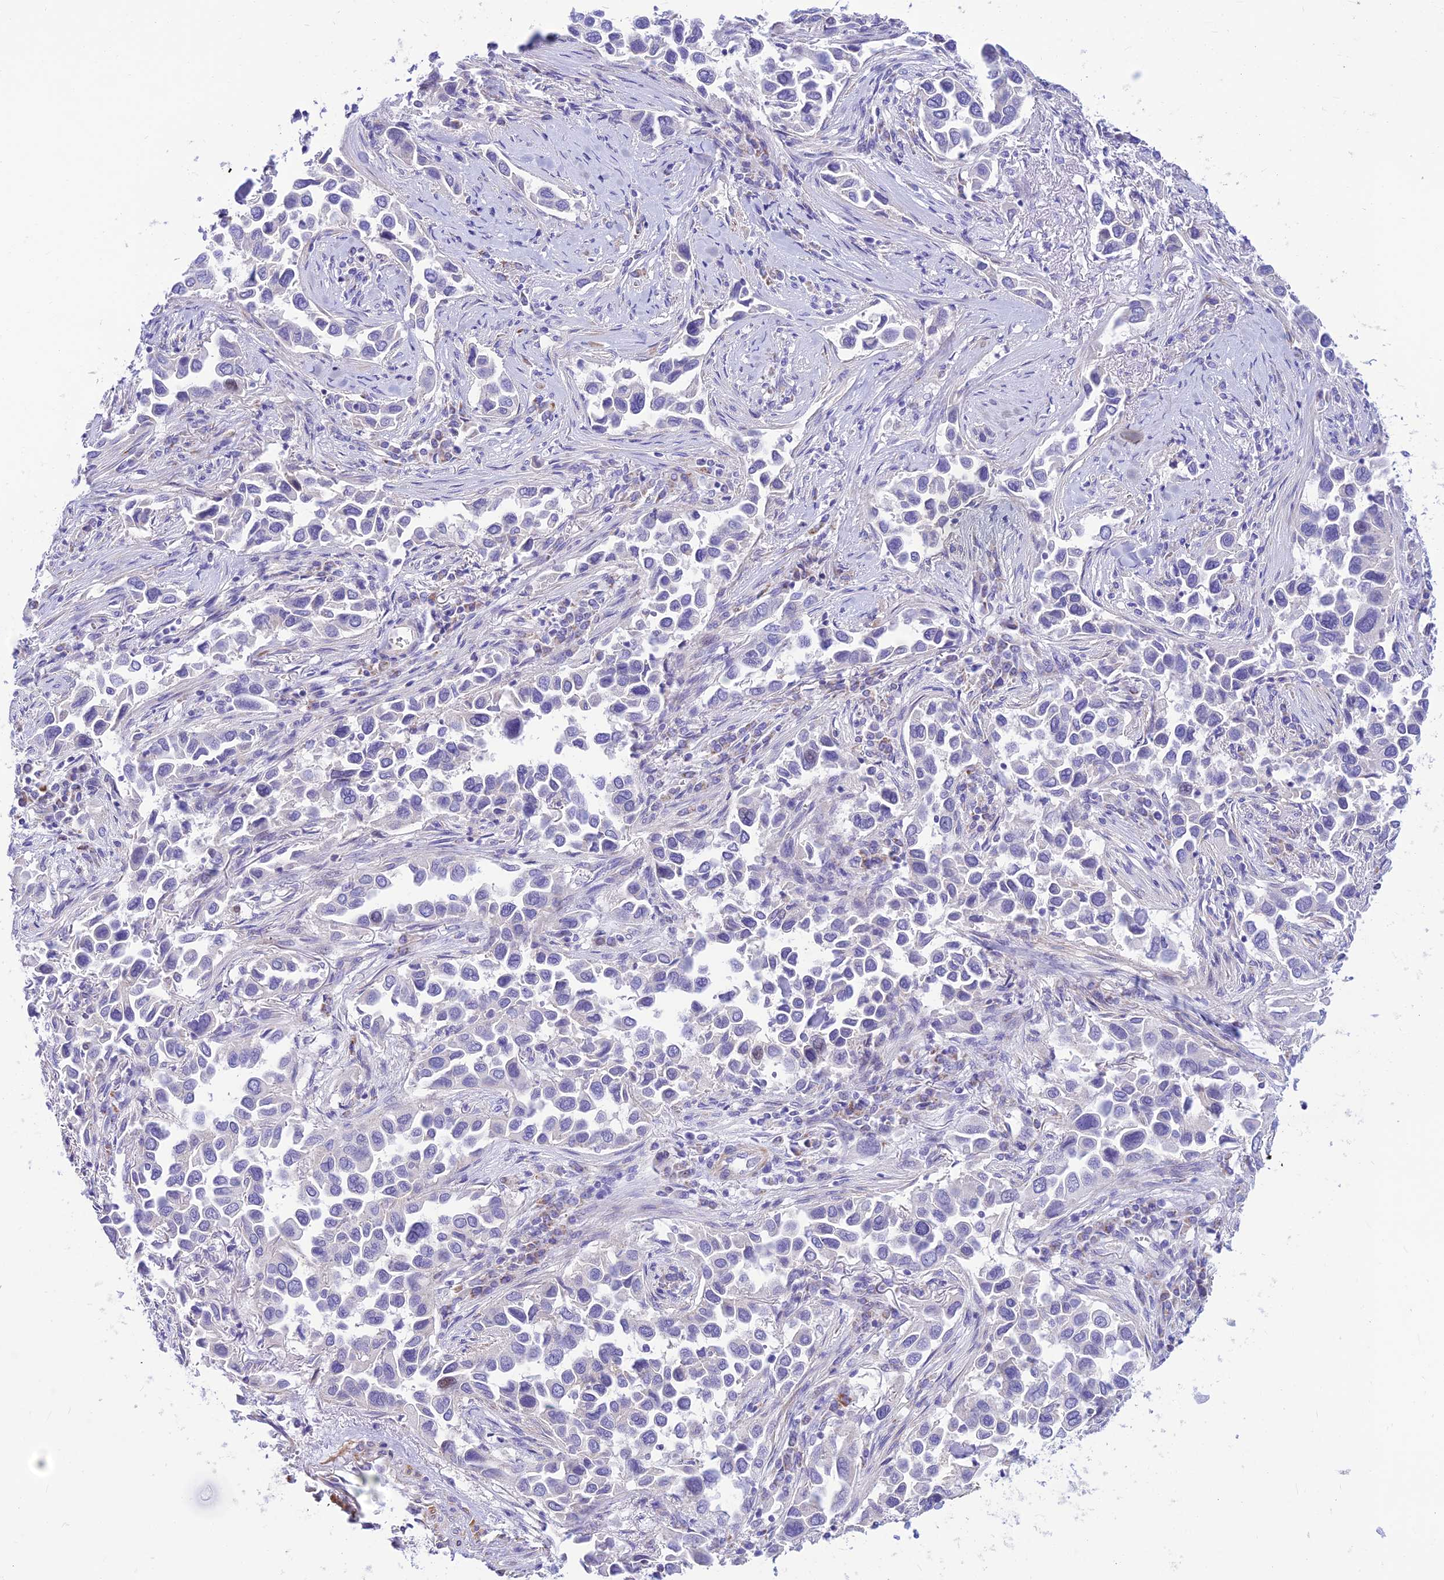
{"staining": {"intensity": "negative", "quantity": "none", "location": "none"}, "tissue": "lung cancer", "cell_type": "Tumor cells", "image_type": "cancer", "snomed": [{"axis": "morphology", "description": "Adenocarcinoma, NOS"}, {"axis": "topography", "description": "Lung"}], "caption": "Immunohistochemistry image of neoplastic tissue: human lung cancer stained with DAB reveals no significant protein staining in tumor cells. (IHC, brightfield microscopy, high magnification).", "gene": "FAM186B", "patient": {"sex": "female", "age": 76}}